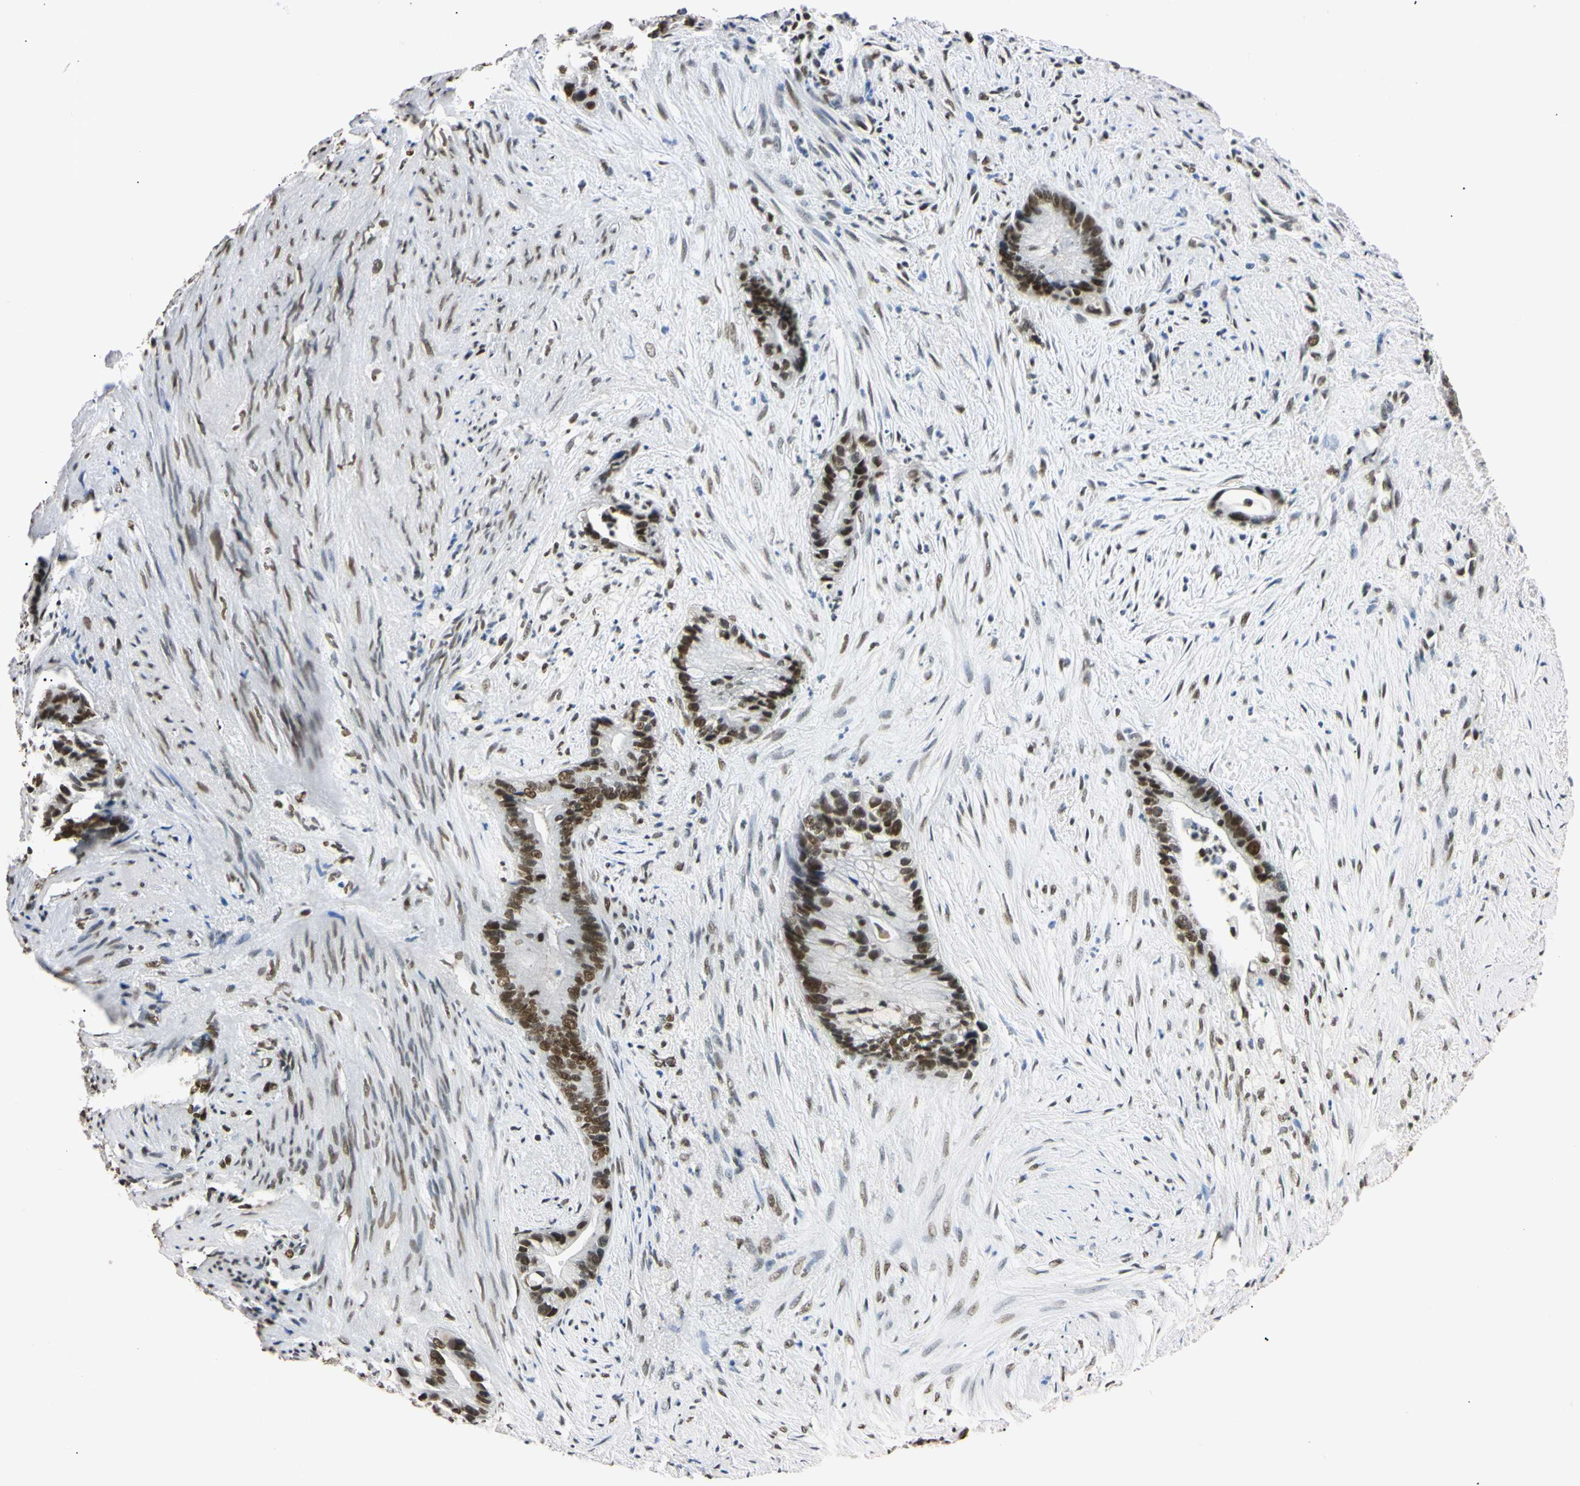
{"staining": {"intensity": "strong", "quantity": ">75%", "location": "nuclear"}, "tissue": "liver cancer", "cell_type": "Tumor cells", "image_type": "cancer", "snomed": [{"axis": "morphology", "description": "Cholangiocarcinoma"}, {"axis": "topography", "description": "Liver"}], "caption": "Liver cancer stained with DAB IHC shows high levels of strong nuclear positivity in about >75% of tumor cells.", "gene": "SMARCA5", "patient": {"sex": "female", "age": 55}}